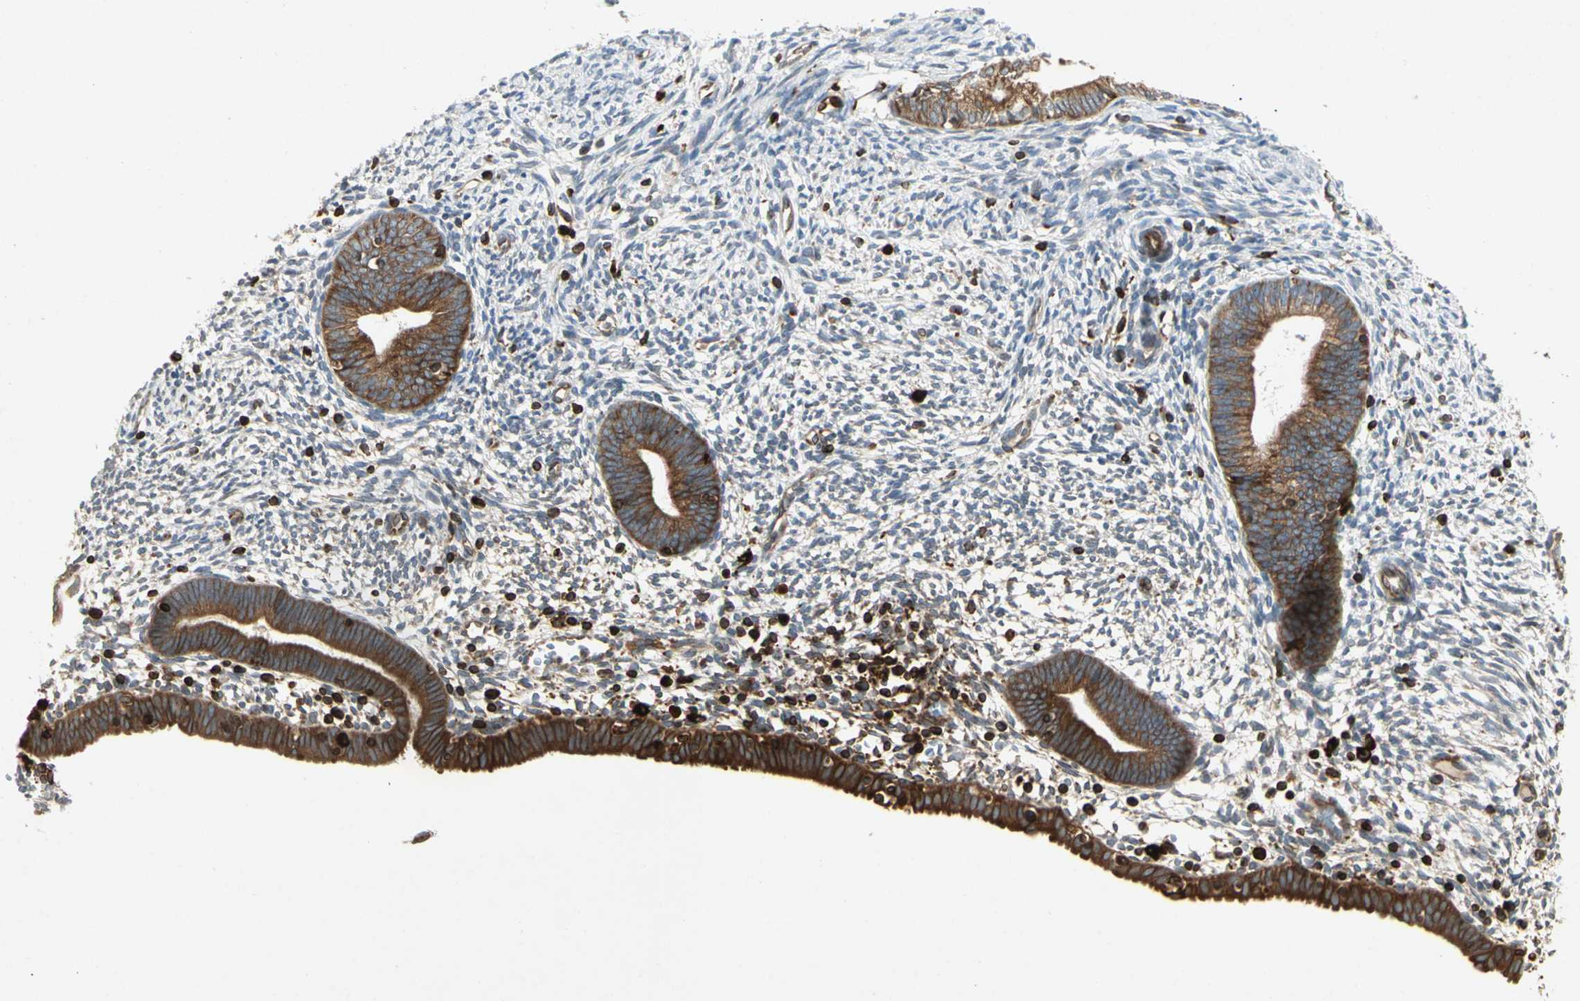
{"staining": {"intensity": "weak", "quantity": "<25%", "location": "cytoplasmic/membranous"}, "tissue": "endometrium", "cell_type": "Cells in endometrial stroma", "image_type": "normal", "snomed": [{"axis": "morphology", "description": "Normal tissue, NOS"}, {"axis": "morphology", "description": "Atrophy, NOS"}, {"axis": "topography", "description": "Uterus"}, {"axis": "topography", "description": "Endometrium"}], "caption": "Human endometrium stained for a protein using immunohistochemistry (IHC) reveals no positivity in cells in endometrial stroma.", "gene": "TAPBP", "patient": {"sex": "female", "age": 68}}